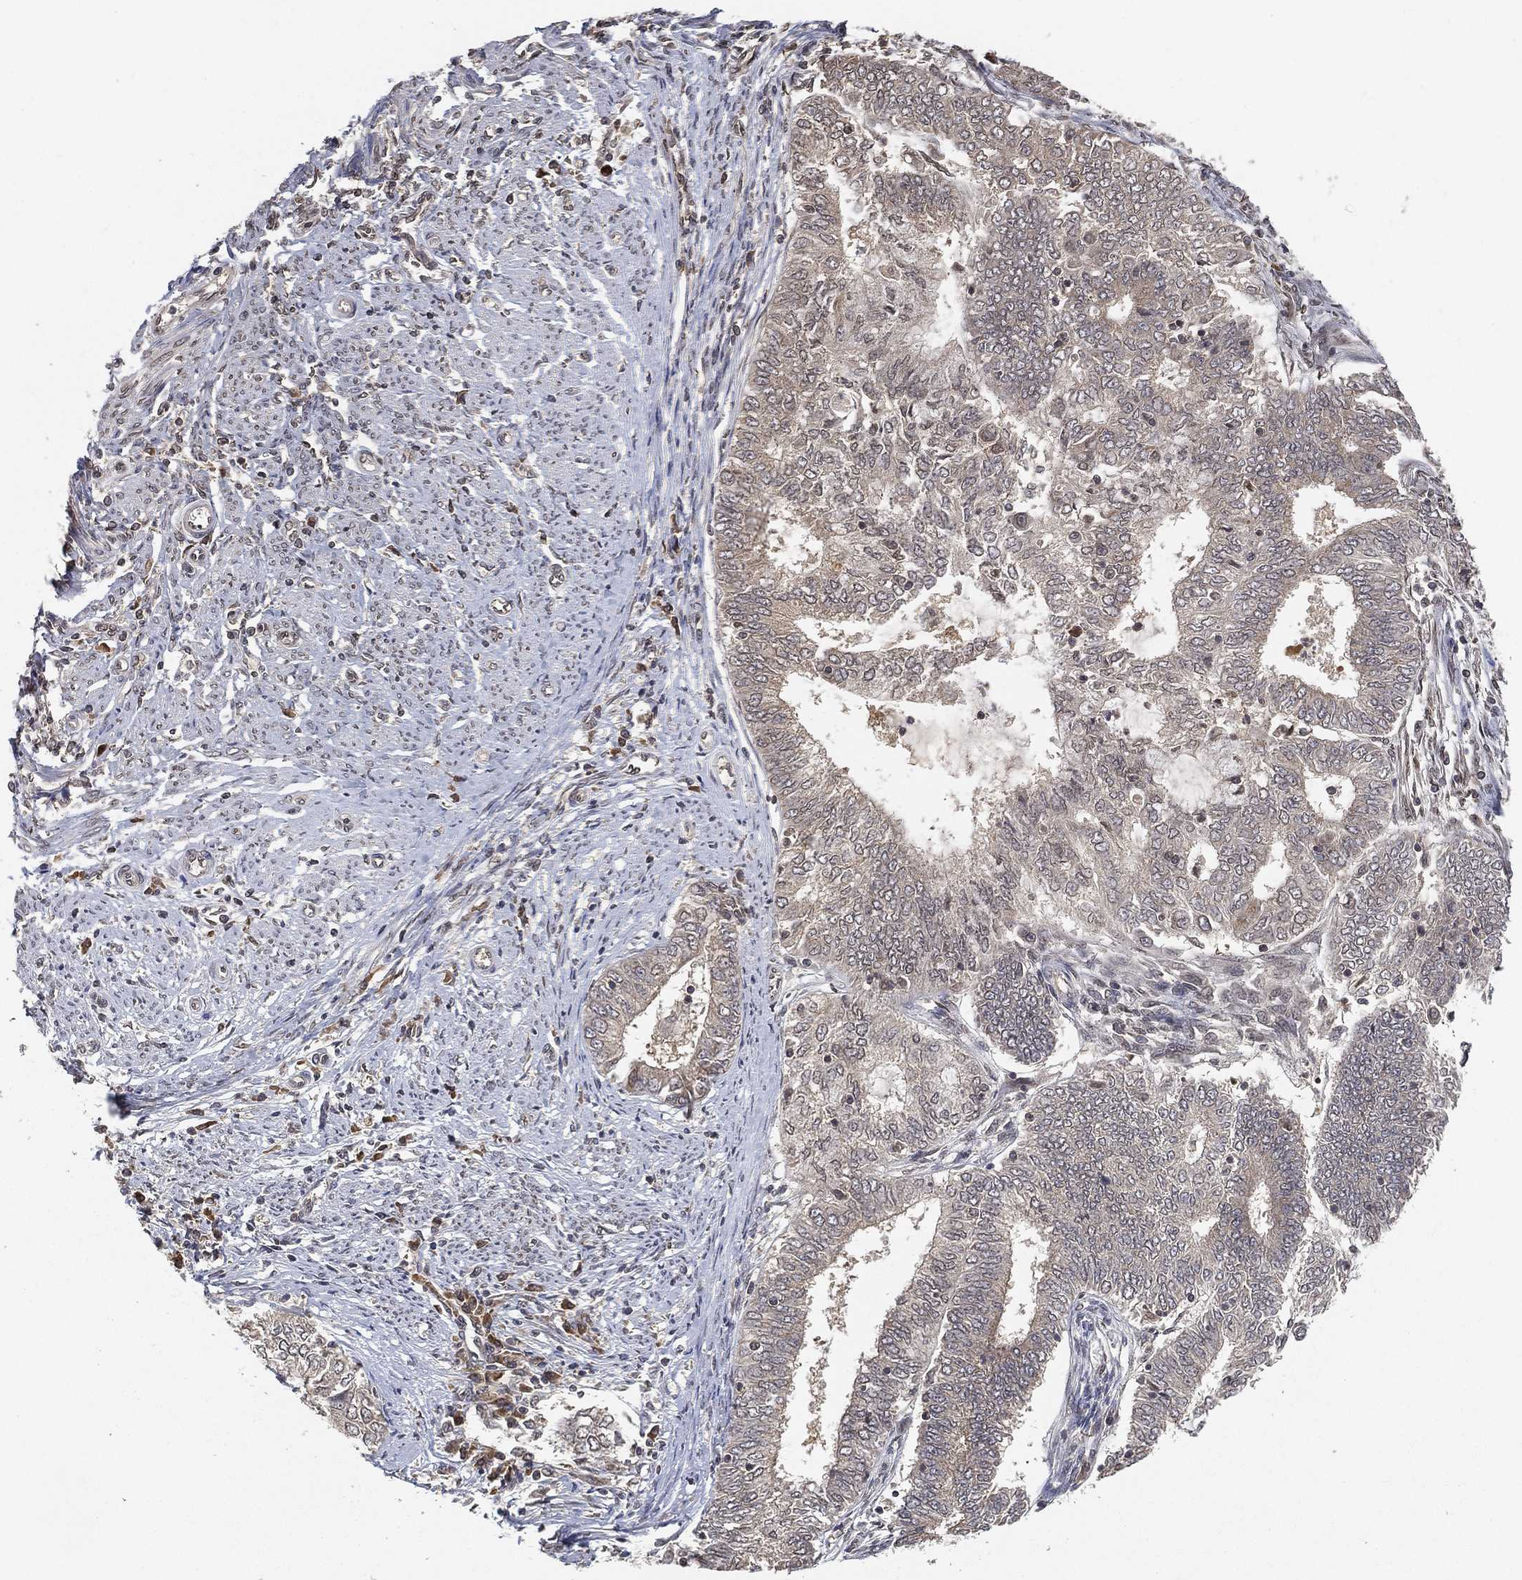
{"staining": {"intensity": "negative", "quantity": "none", "location": "none"}, "tissue": "endometrial cancer", "cell_type": "Tumor cells", "image_type": "cancer", "snomed": [{"axis": "morphology", "description": "Adenocarcinoma, NOS"}, {"axis": "topography", "description": "Endometrium"}], "caption": "This is an immunohistochemistry micrograph of endometrial cancer. There is no expression in tumor cells.", "gene": "UBA5", "patient": {"sex": "female", "age": 62}}